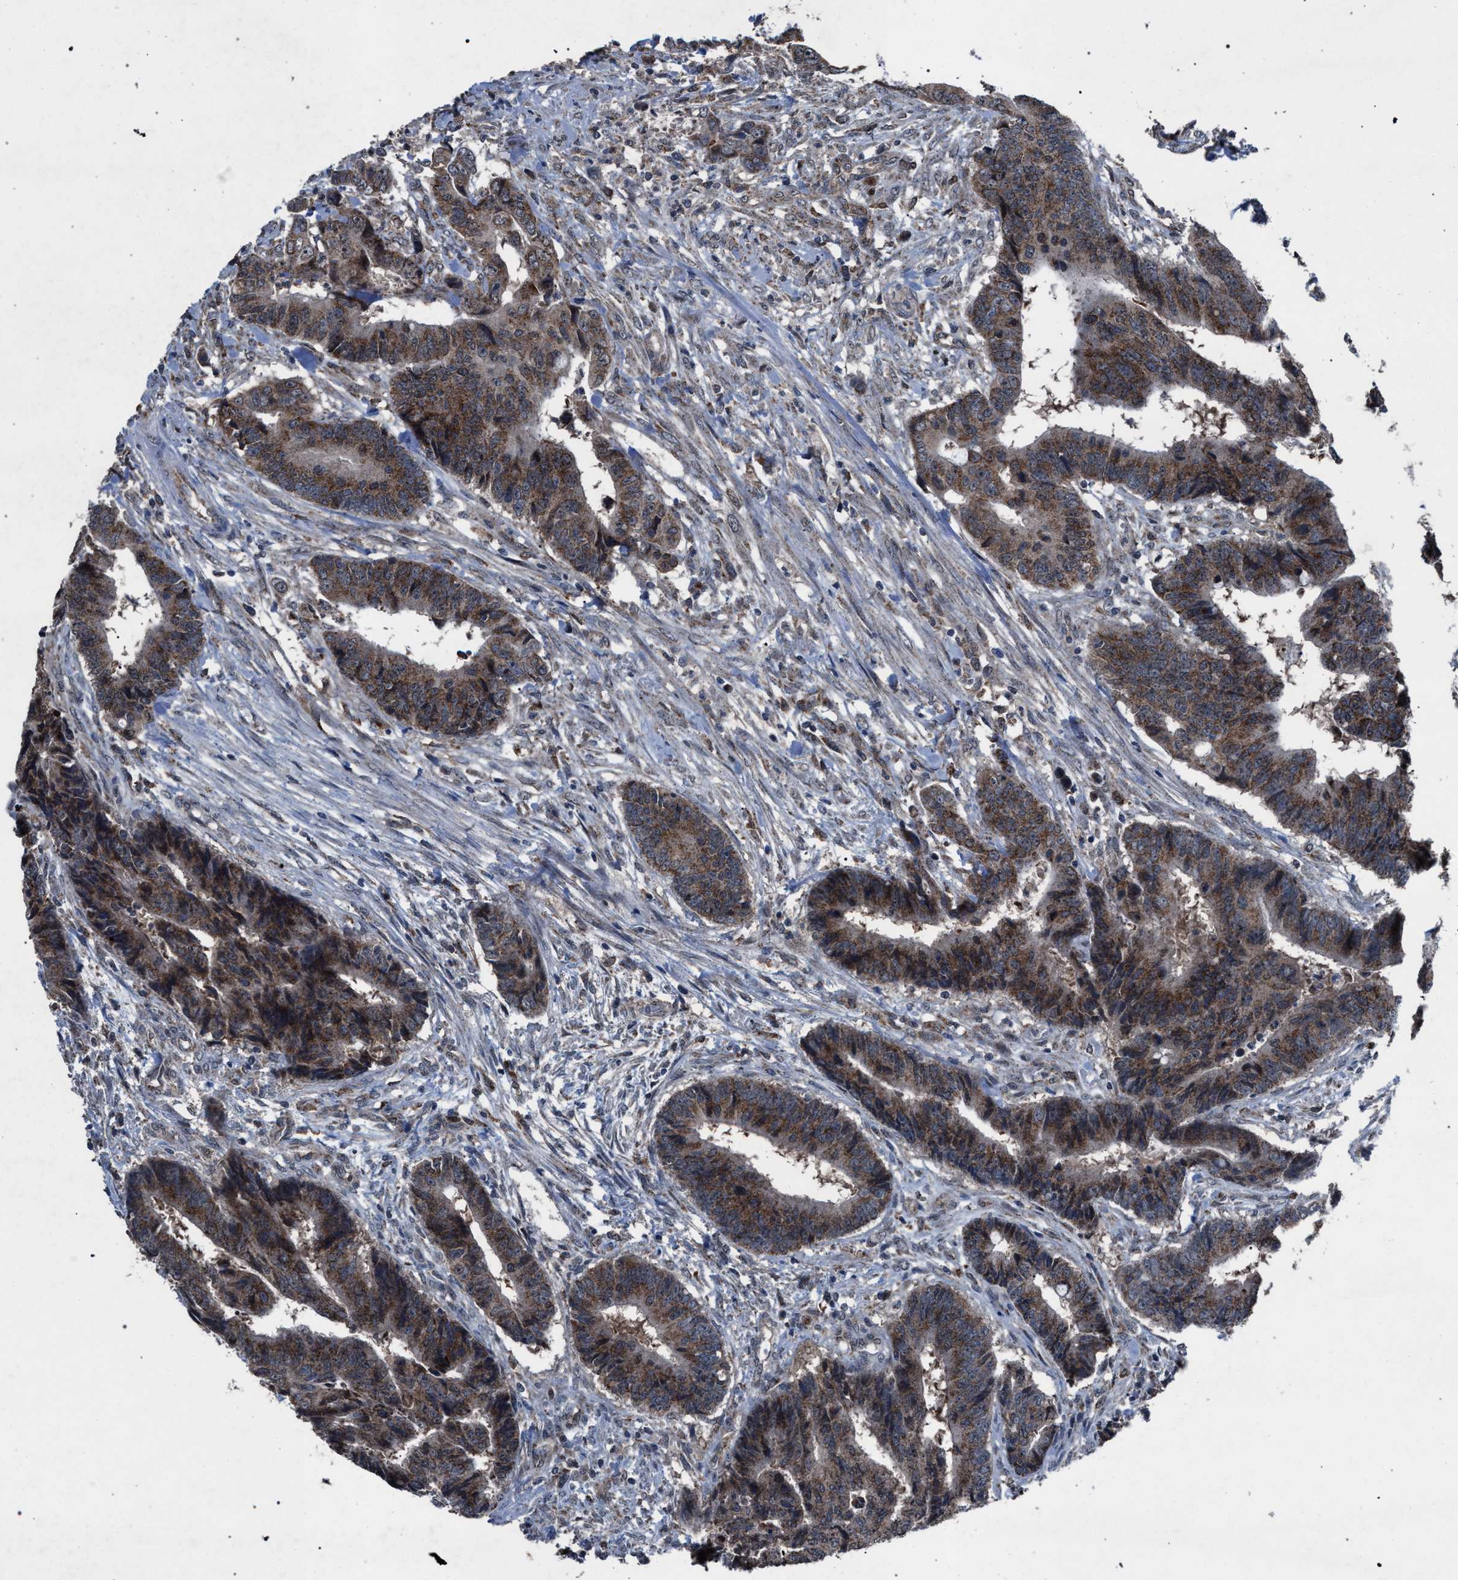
{"staining": {"intensity": "moderate", "quantity": ">75%", "location": "cytoplasmic/membranous"}, "tissue": "colorectal cancer", "cell_type": "Tumor cells", "image_type": "cancer", "snomed": [{"axis": "morphology", "description": "Adenocarcinoma, NOS"}, {"axis": "topography", "description": "Rectum"}], "caption": "A high-resolution photomicrograph shows immunohistochemistry (IHC) staining of colorectal cancer (adenocarcinoma), which displays moderate cytoplasmic/membranous expression in about >75% of tumor cells. Using DAB (3,3'-diaminobenzidine) (brown) and hematoxylin (blue) stains, captured at high magnification using brightfield microscopy.", "gene": "HSD17B4", "patient": {"sex": "male", "age": 84}}